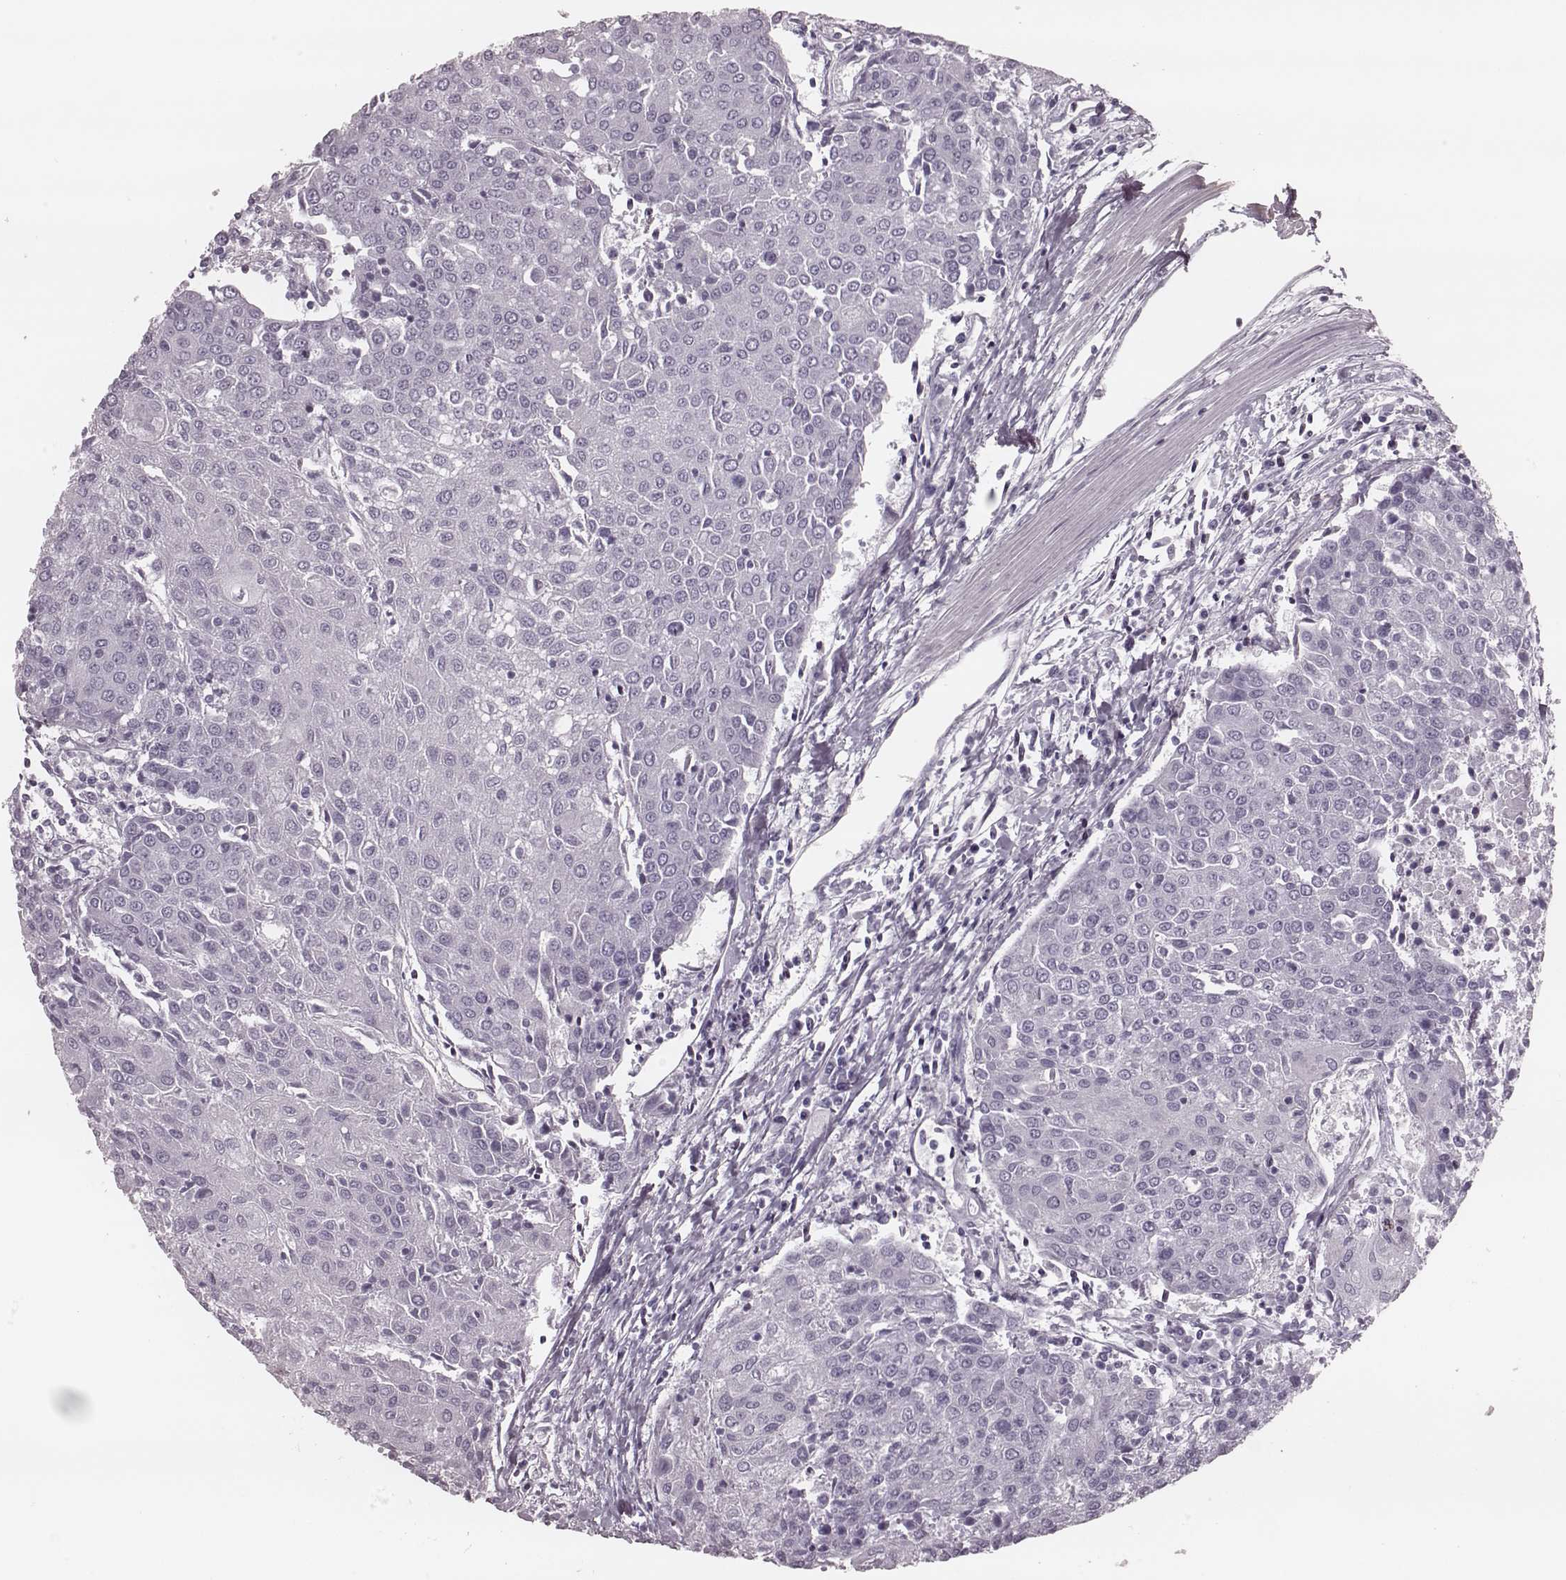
{"staining": {"intensity": "negative", "quantity": "none", "location": "none"}, "tissue": "urothelial cancer", "cell_type": "Tumor cells", "image_type": "cancer", "snomed": [{"axis": "morphology", "description": "Urothelial carcinoma, High grade"}, {"axis": "topography", "description": "Urinary bladder"}], "caption": "This image is of urothelial carcinoma (high-grade) stained with IHC to label a protein in brown with the nuclei are counter-stained blue. There is no positivity in tumor cells.", "gene": "KRT74", "patient": {"sex": "female", "age": 85}}